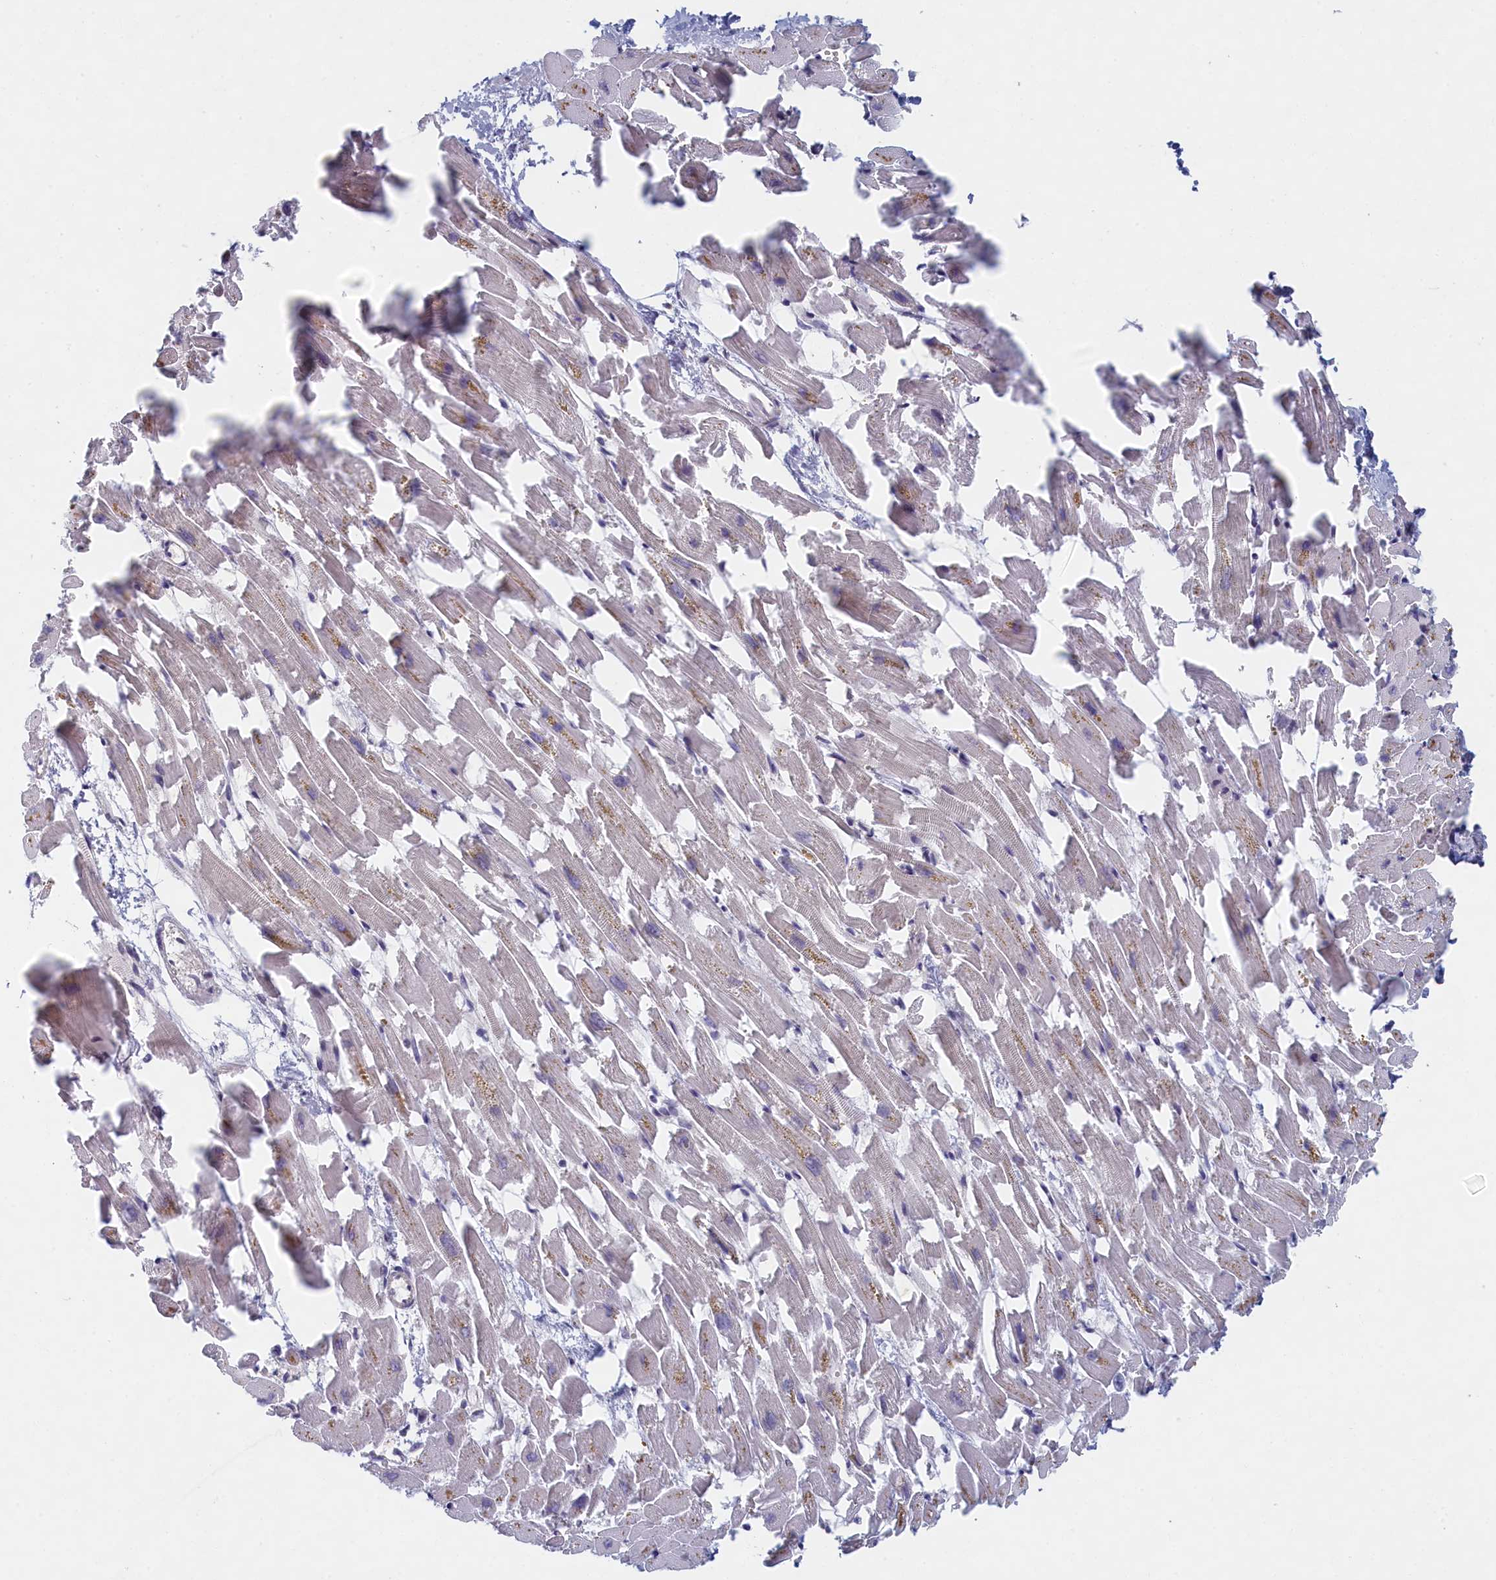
{"staining": {"intensity": "weak", "quantity": "<25%", "location": "cytoplasmic/membranous"}, "tissue": "heart muscle", "cell_type": "Cardiomyocytes", "image_type": "normal", "snomed": [{"axis": "morphology", "description": "Normal tissue, NOS"}, {"axis": "topography", "description": "Heart"}], "caption": "Immunohistochemical staining of benign heart muscle shows no significant expression in cardiomyocytes. Nuclei are stained in blue.", "gene": "DNAJC17", "patient": {"sex": "female", "age": 64}}